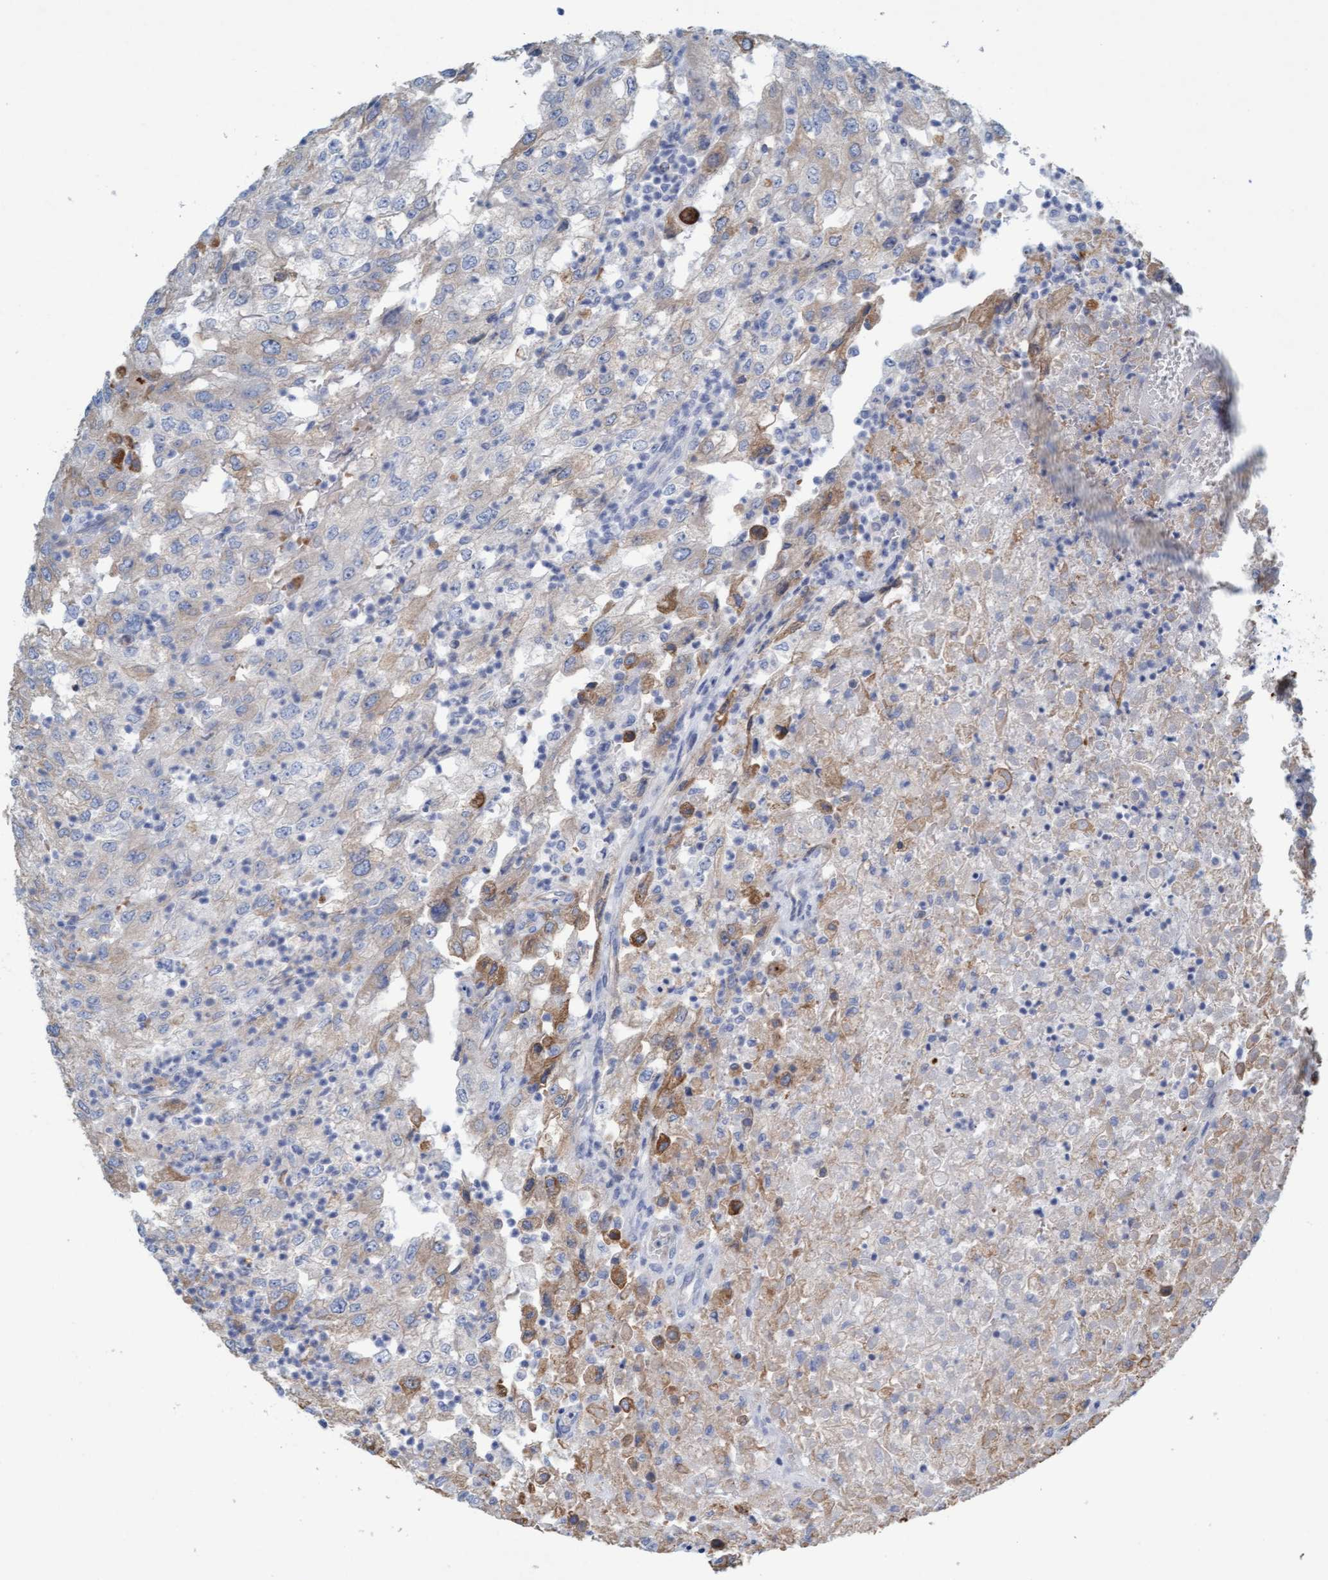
{"staining": {"intensity": "weak", "quantity": "<25%", "location": "cytoplasmic/membranous"}, "tissue": "renal cancer", "cell_type": "Tumor cells", "image_type": "cancer", "snomed": [{"axis": "morphology", "description": "Adenocarcinoma, NOS"}, {"axis": "topography", "description": "Kidney"}], "caption": "This is a histopathology image of immunohistochemistry staining of renal cancer, which shows no staining in tumor cells.", "gene": "SIGIRR", "patient": {"sex": "female", "age": 54}}